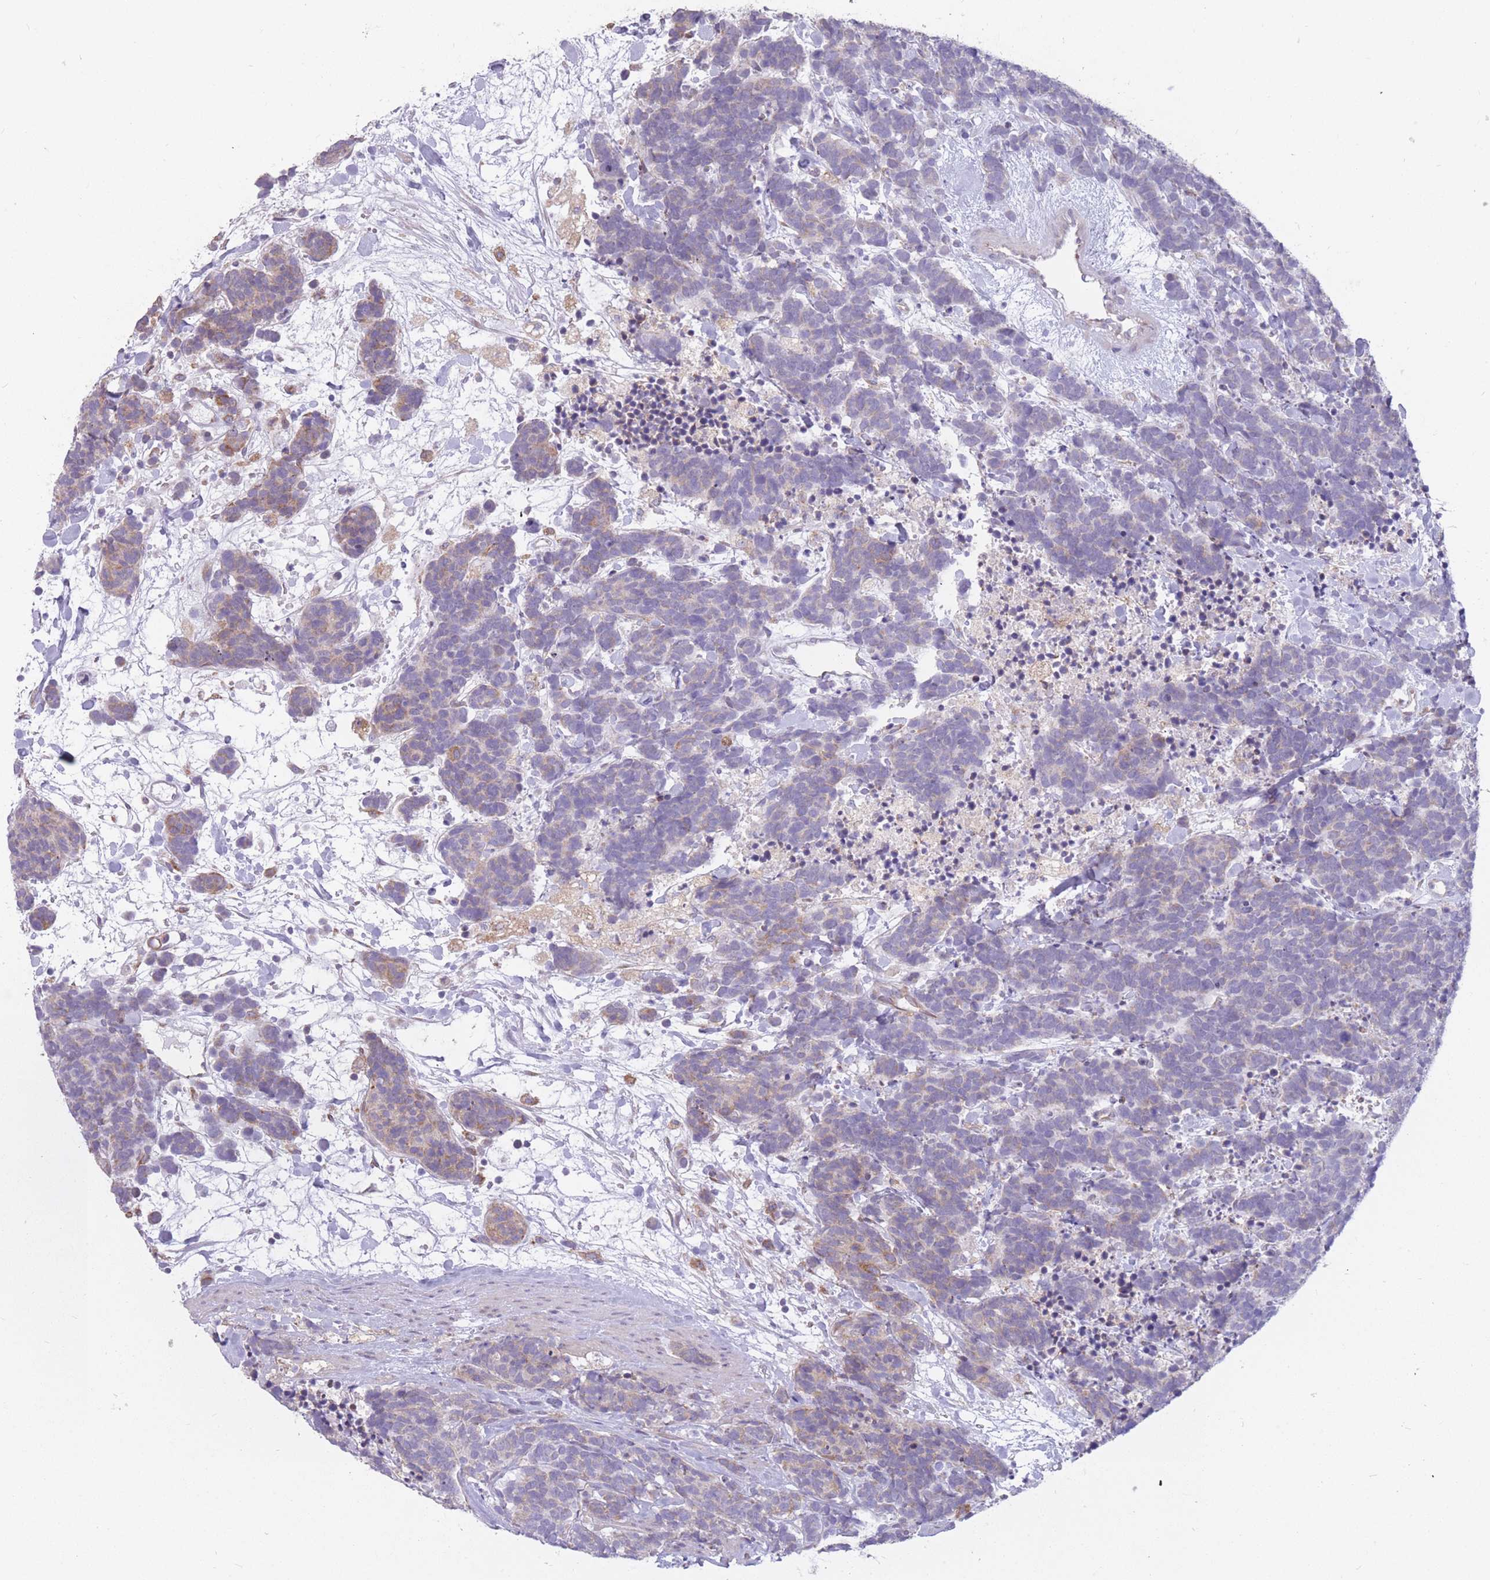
{"staining": {"intensity": "moderate", "quantity": "<25%", "location": "cytoplasmic/membranous"}, "tissue": "carcinoid", "cell_type": "Tumor cells", "image_type": "cancer", "snomed": [{"axis": "morphology", "description": "Carcinoma, NOS"}, {"axis": "morphology", "description": "Carcinoid, malignant, NOS"}, {"axis": "topography", "description": "Prostate"}], "caption": "Carcinoid tissue exhibits moderate cytoplasmic/membranous staining in about <25% of tumor cells", "gene": "TRAPPC5", "patient": {"sex": "male", "age": 57}}